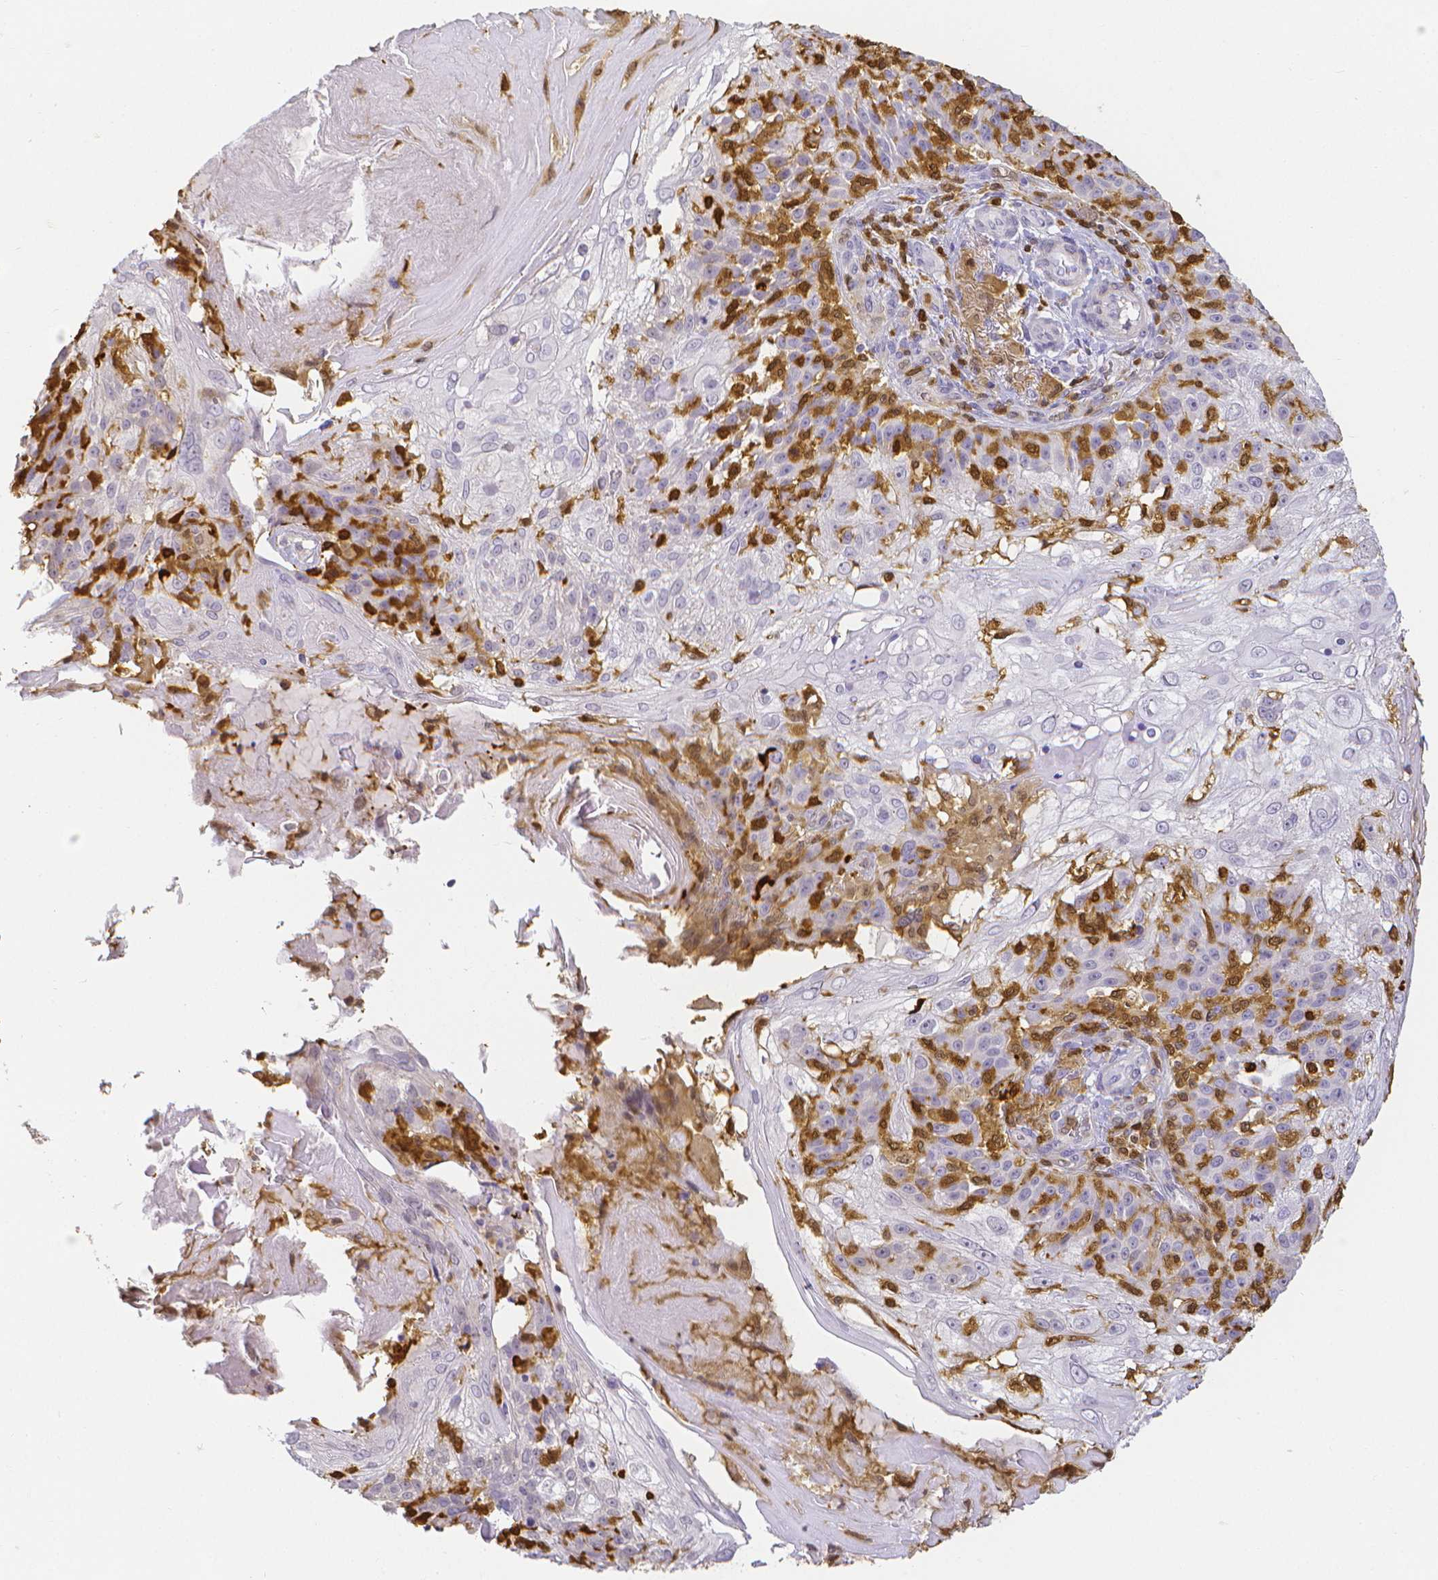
{"staining": {"intensity": "negative", "quantity": "none", "location": "none"}, "tissue": "skin cancer", "cell_type": "Tumor cells", "image_type": "cancer", "snomed": [{"axis": "morphology", "description": "Normal tissue, NOS"}, {"axis": "morphology", "description": "Squamous cell carcinoma, NOS"}, {"axis": "topography", "description": "Skin"}], "caption": "Immunohistochemistry (IHC) of human skin squamous cell carcinoma exhibits no expression in tumor cells.", "gene": "COTL1", "patient": {"sex": "female", "age": 83}}